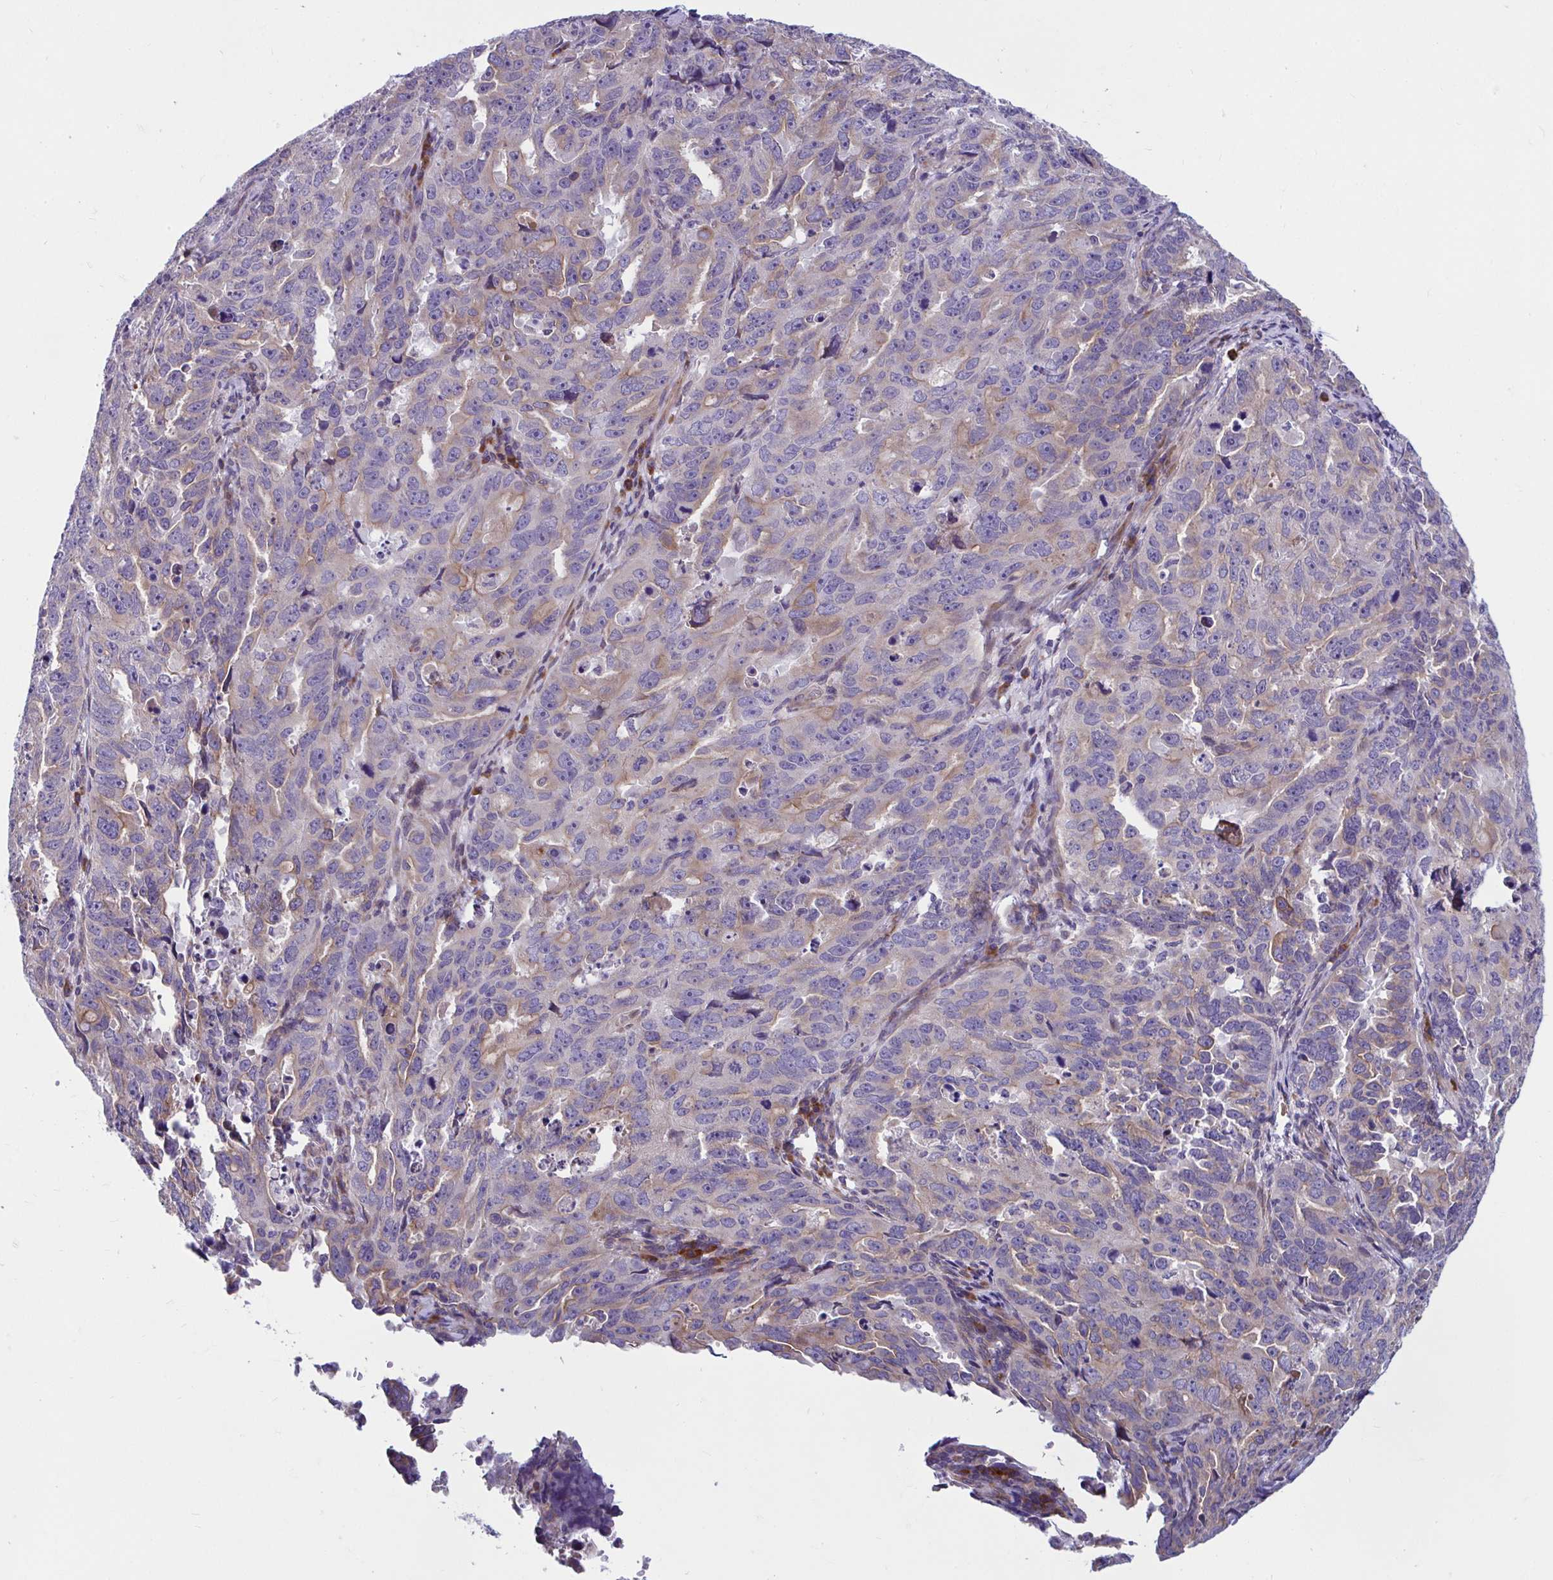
{"staining": {"intensity": "weak", "quantity": "25%-75%", "location": "cytoplasmic/membranous"}, "tissue": "endometrial cancer", "cell_type": "Tumor cells", "image_type": "cancer", "snomed": [{"axis": "morphology", "description": "Adenocarcinoma, NOS"}, {"axis": "topography", "description": "Endometrium"}], "caption": "Weak cytoplasmic/membranous protein expression is appreciated in about 25%-75% of tumor cells in endometrial cancer (adenocarcinoma).", "gene": "WBP1", "patient": {"sex": "female", "age": 65}}